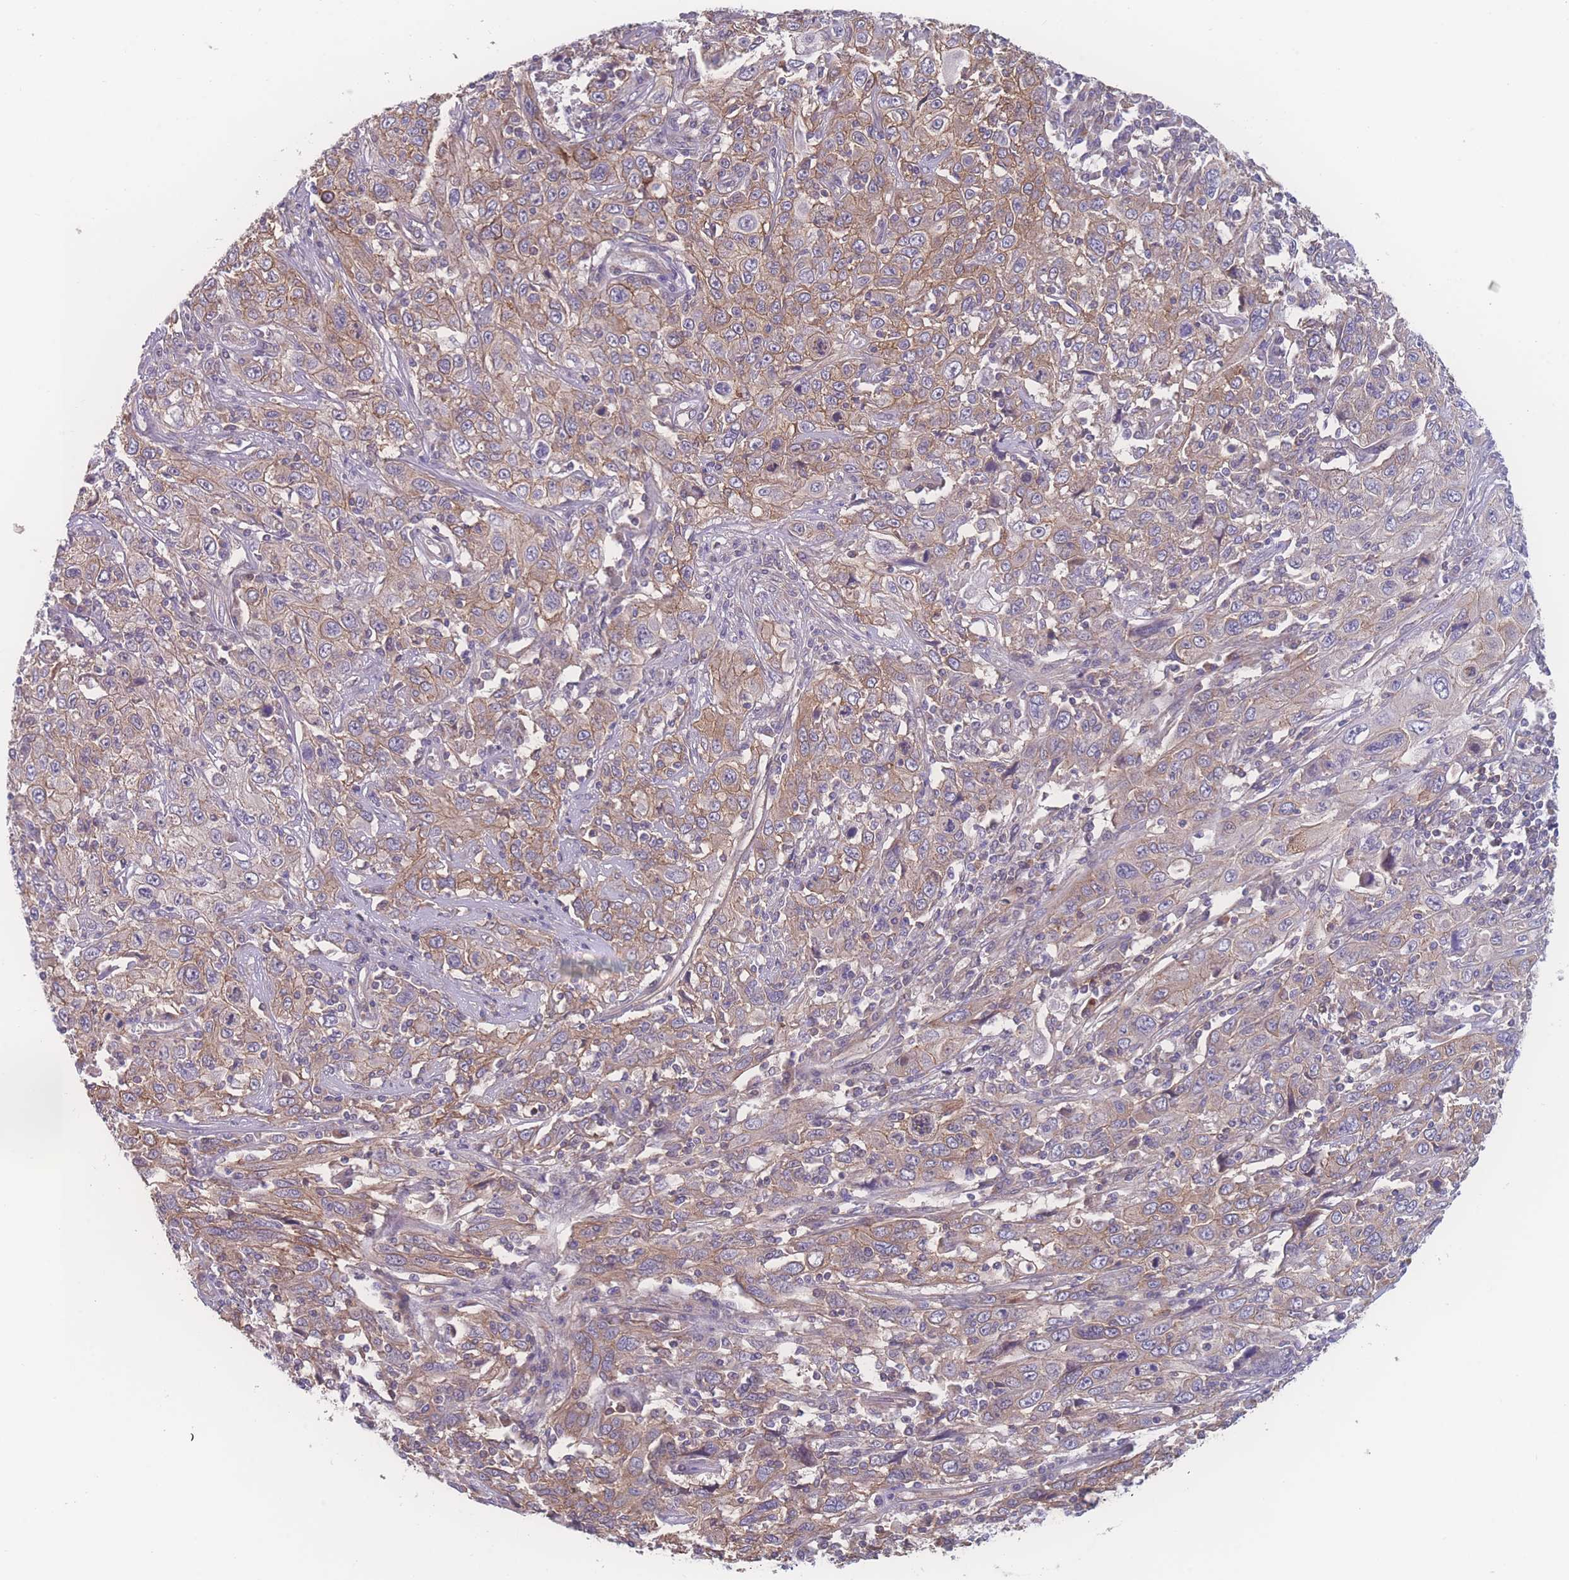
{"staining": {"intensity": "moderate", "quantity": "25%-75%", "location": "cytoplasmic/membranous"}, "tissue": "cervical cancer", "cell_type": "Tumor cells", "image_type": "cancer", "snomed": [{"axis": "morphology", "description": "Squamous cell carcinoma, NOS"}, {"axis": "topography", "description": "Cervix"}], "caption": "Immunohistochemical staining of human squamous cell carcinoma (cervical) shows medium levels of moderate cytoplasmic/membranous expression in about 25%-75% of tumor cells. (DAB IHC with brightfield microscopy, high magnification).", "gene": "CFAP97", "patient": {"sex": "female", "age": 46}}